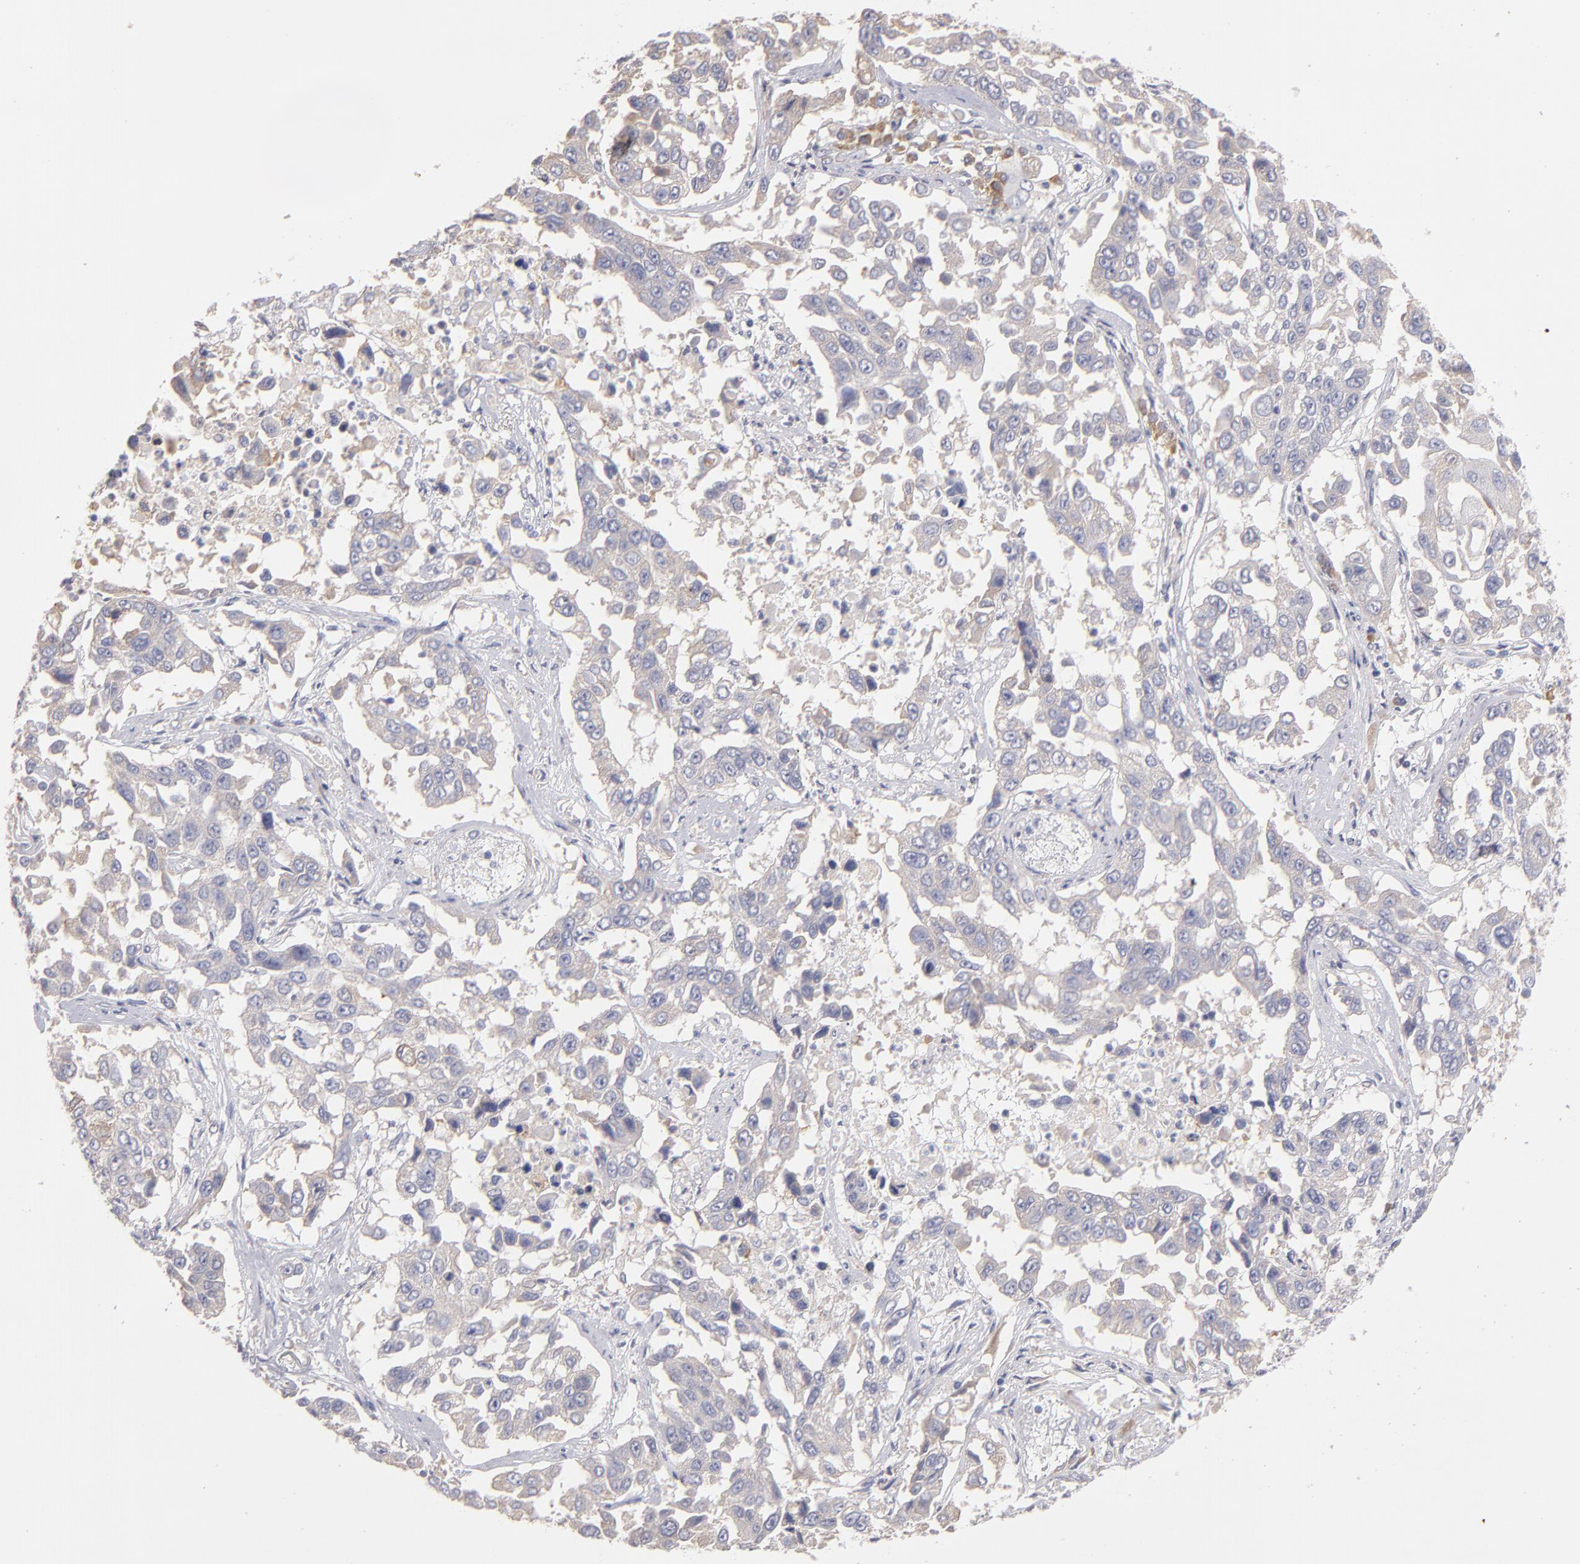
{"staining": {"intensity": "weak", "quantity": "25%-75%", "location": "cytoplasmic/membranous"}, "tissue": "lung cancer", "cell_type": "Tumor cells", "image_type": "cancer", "snomed": [{"axis": "morphology", "description": "Squamous cell carcinoma, NOS"}, {"axis": "topography", "description": "Lung"}], "caption": "IHC micrograph of lung cancer (squamous cell carcinoma) stained for a protein (brown), which reveals low levels of weak cytoplasmic/membranous staining in approximately 25%-75% of tumor cells.", "gene": "ENTPD5", "patient": {"sex": "male", "age": 71}}